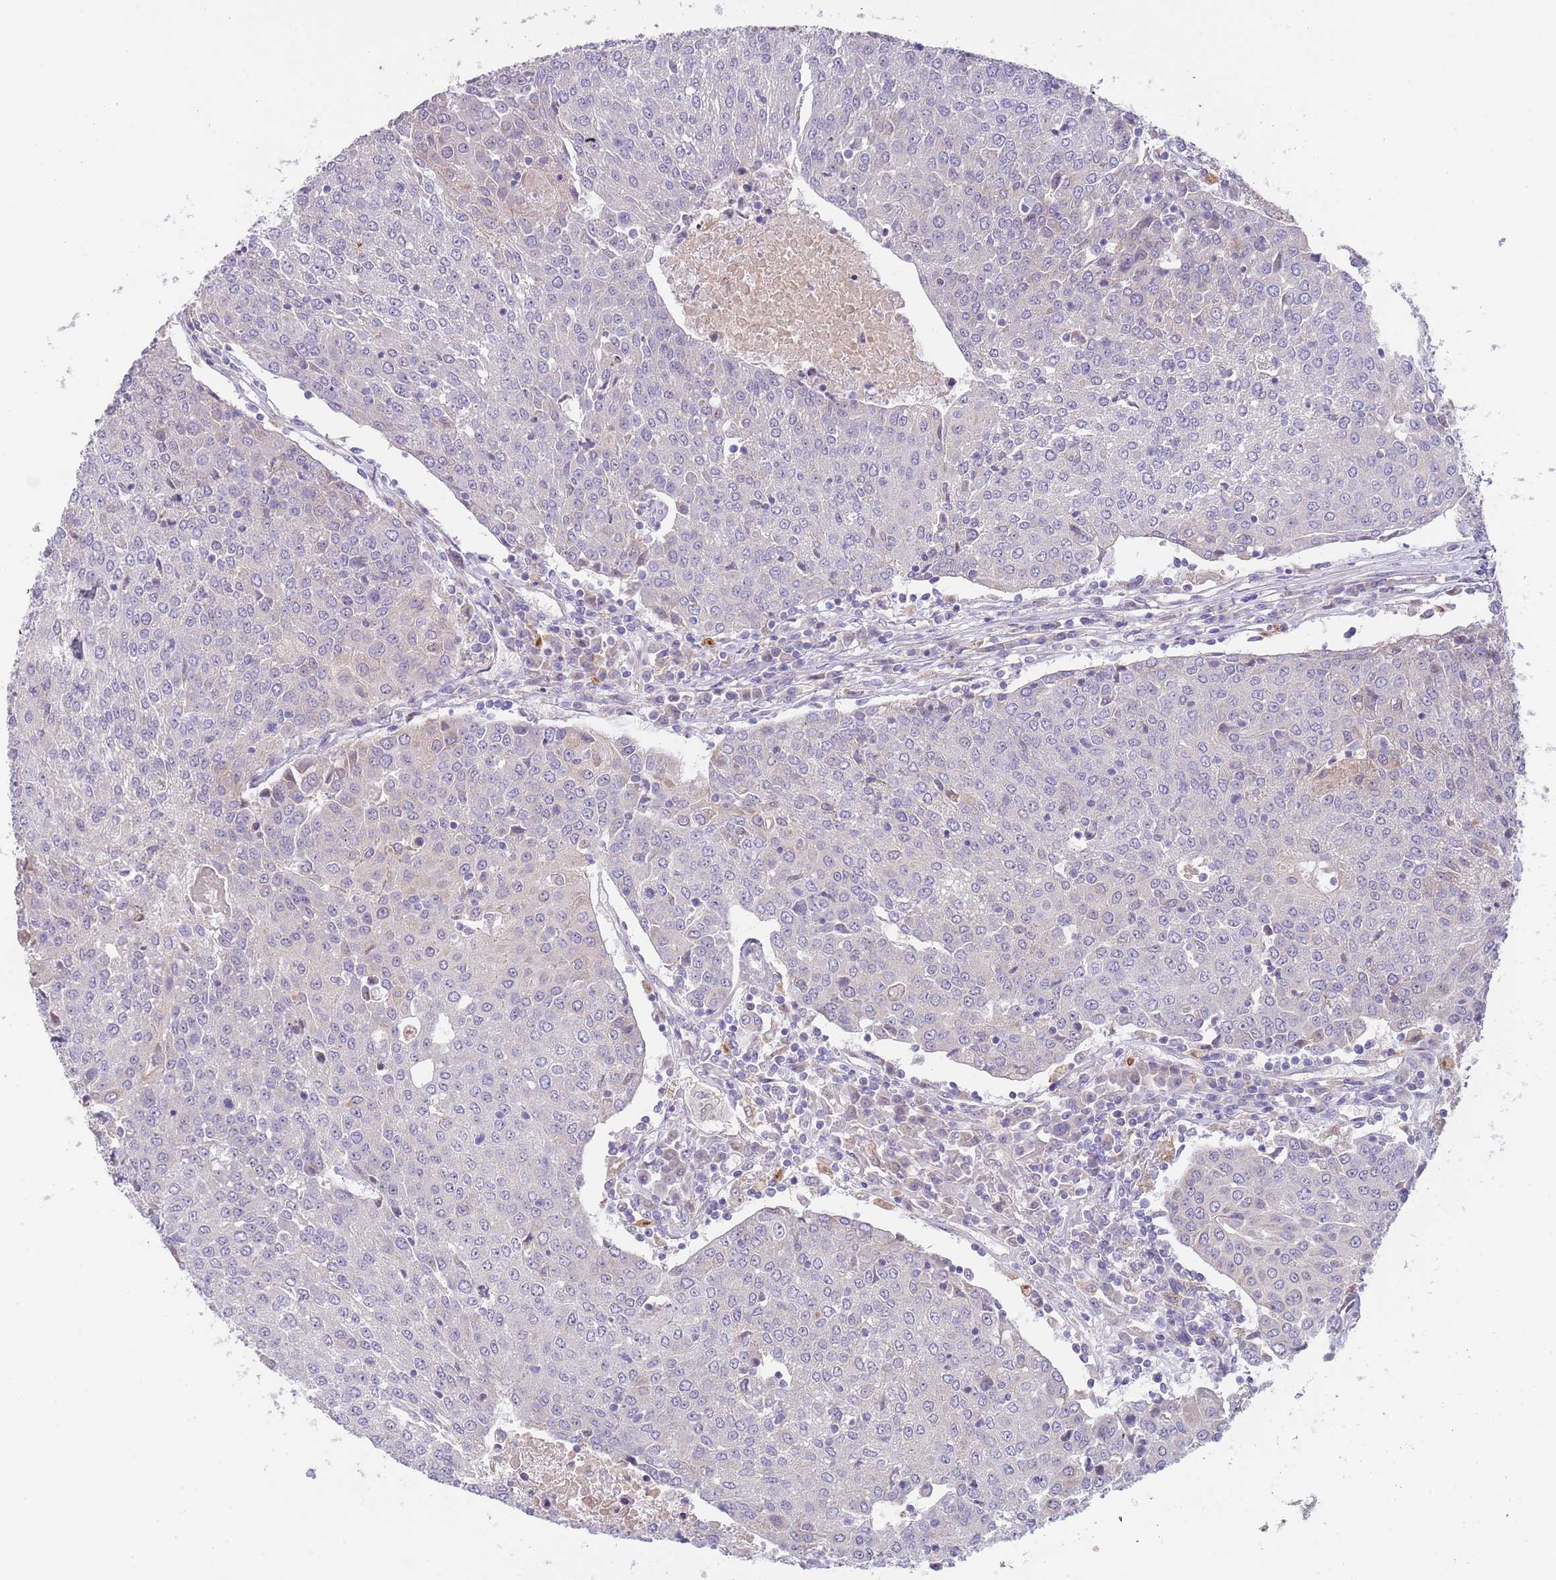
{"staining": {"intensity": "negative", "quantity": "none", "location": "none"}, "tissue": "urothelial cancer", "cell_type": "Tumor cells", "image_type": "cancer", "snomed": [{"axis": "morphology", "description": "Urothelial carcinoma, High grade"}, {"axis": "topography", "description": "Urinary bladder"}], "caption": "The histopathology image demonstrates no staining of tumor cells in urothelial cancer.", "gene": "AP1S2", "patient": {"sex": "female", "age": 85}}